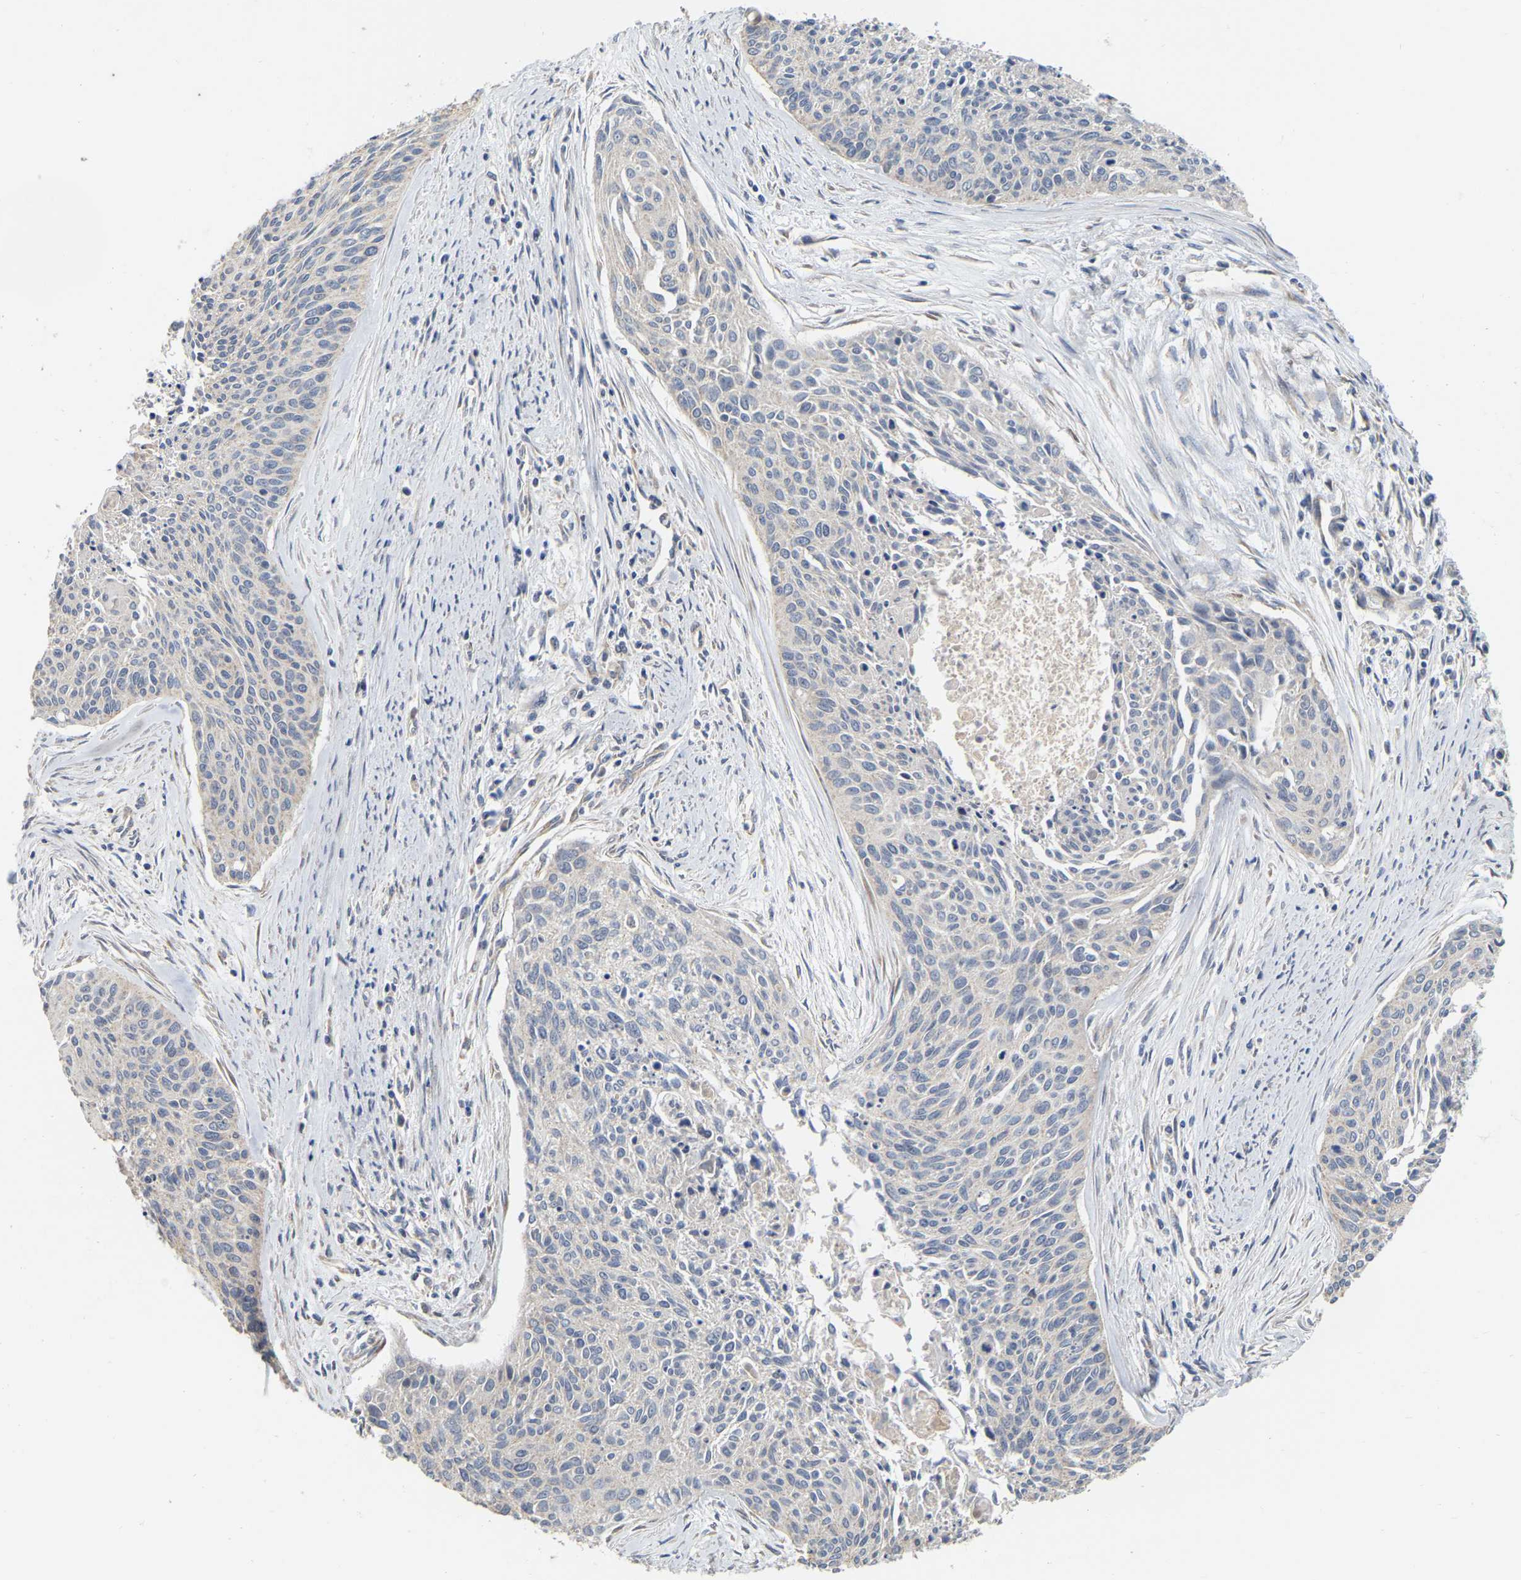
{"staining": {"intensity": "negative", "quantity": "none", "location": "none"}, "tissue": "cervical cancer", "cell_type": "Tumor cells", "image_type": "cancer", "snomed": [{"axis": "morphology", "description": "Squamous cell carcinoma, NOS"}, {"axis": "topography", "description": "Cervix"}], "caption": "High magnification brightfield microscopy of squamous cell carcinoma (cervical) stained with DAB (3,3'-diaminobenzidine) (brown) and counterstained with hematoxylin (blue): tumor cells show no significant expression. Nuclei are stained in blue.", "gene": "SSH1", "patient": {"sex": "female", "age": 55}}